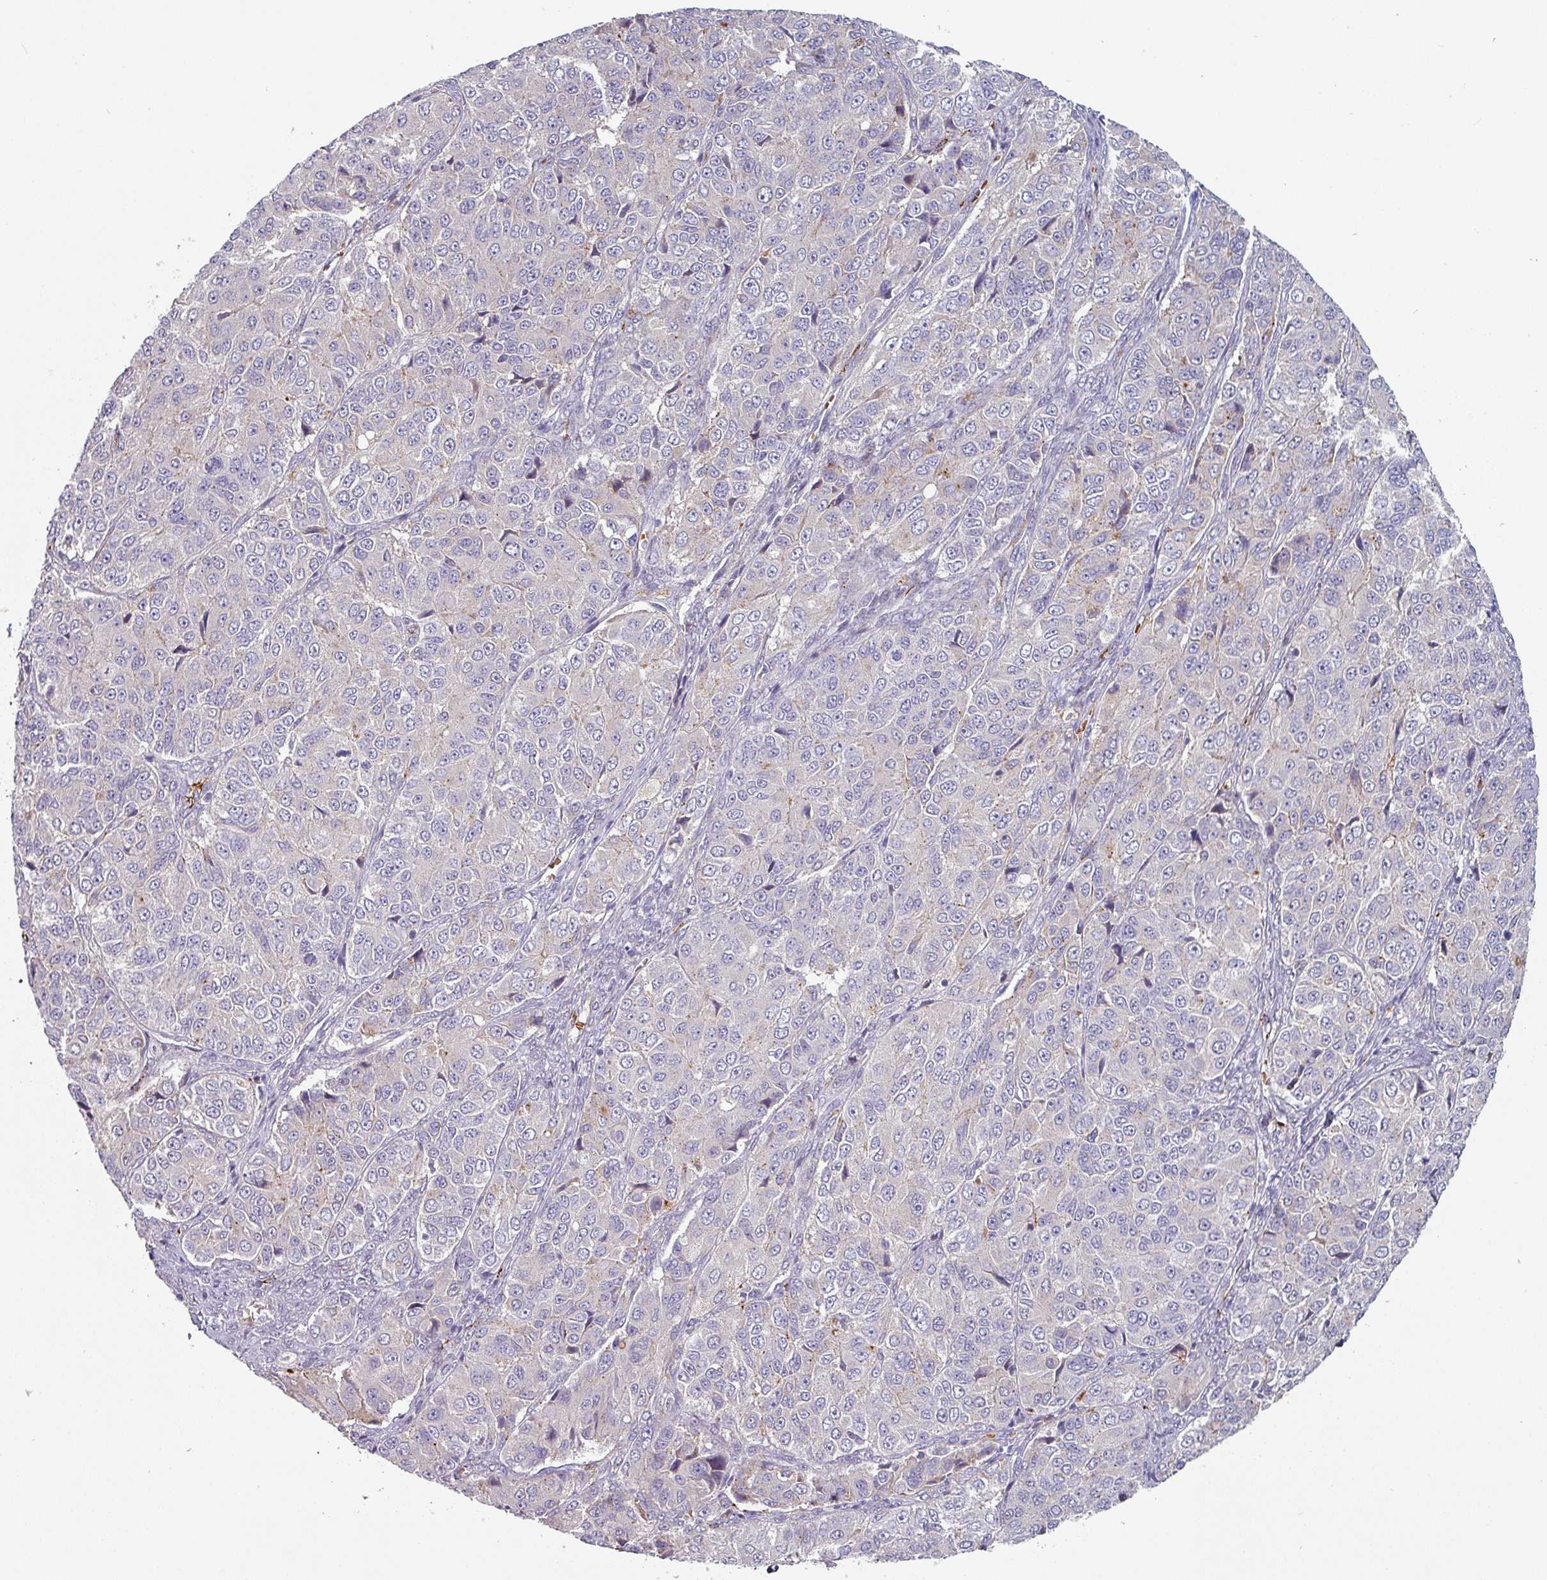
{"staining": {"intensity": "negative", "quantity": "none", "location": "none"}, "tissue": "ovarian cancer", "cell_type": "Tumor cells", "image_type": "cancer", "snomed": [{"axis": "morphology", "description": "Carcinoma, endometroid"}, {"axis": "topography", "description": "Ovary"}], "caption": "Histopathology image shows no significant protein positivity in tumor cells of endometroid carcinoma (ovarian).", "gene": "PRODH2", "patient": {"sex": "female", "age": 51}}